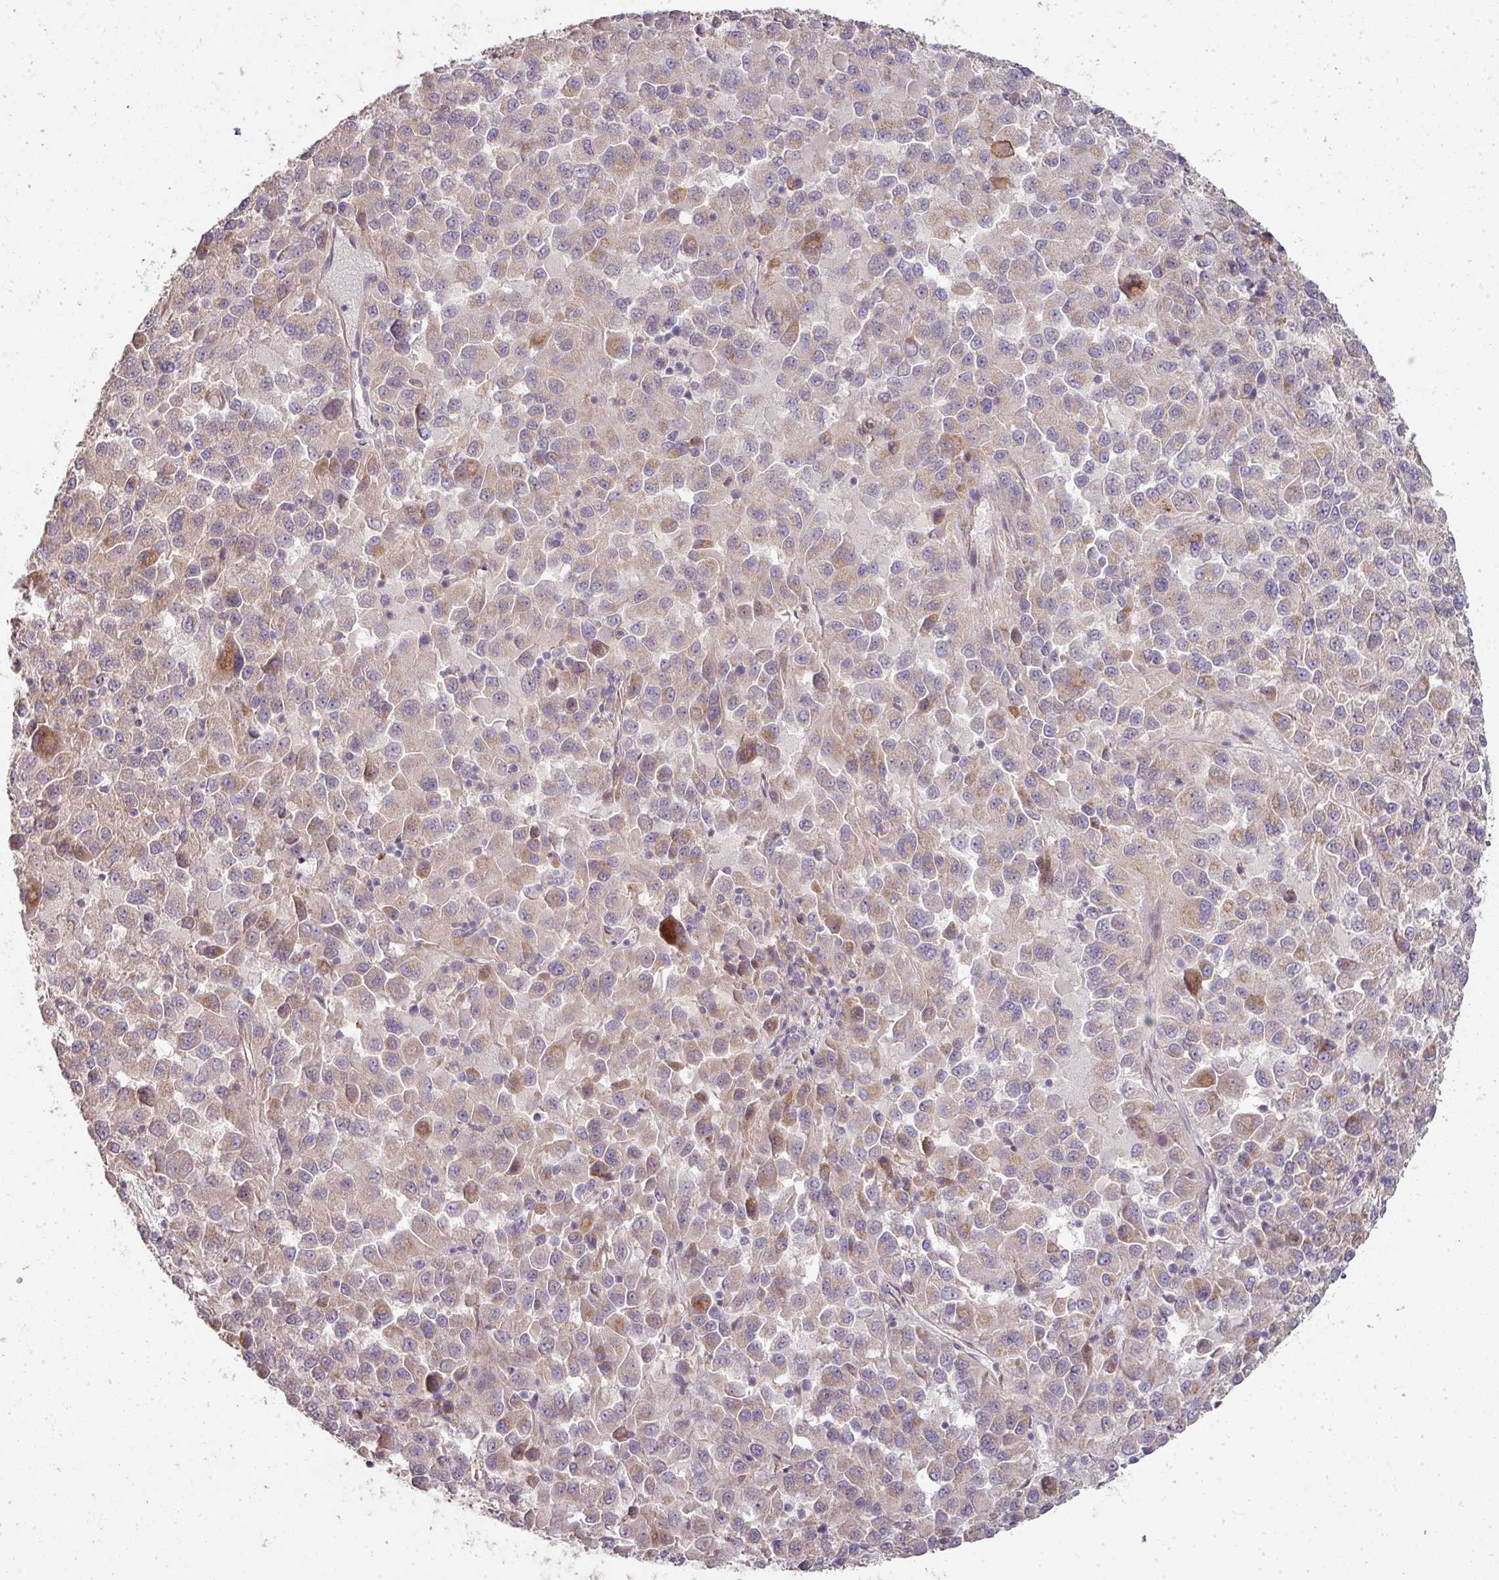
{"staining": {"intensity": "moderate", "quantity": "<25%", "location": "cytoplasmic/membranous"}, "tissue": "melanoma", "cell_type": "Tumor cells", "image_type": "cancer", "snomed": [{"axis": "morphology", "description": "Malignant melanoma, Metastatic site"}, {"axis": "topography", "description": "Lung"}], "caption": "This photomicrograph exhibits immunohistochemistry (IHC) staining of human malignant melanoma (metastatic site), with low moderate cytoplasmic/membranous expression in about <25% of tumor cells.", "gene": "PCDH1", "patient": {"sex": "male", "age": 64}}